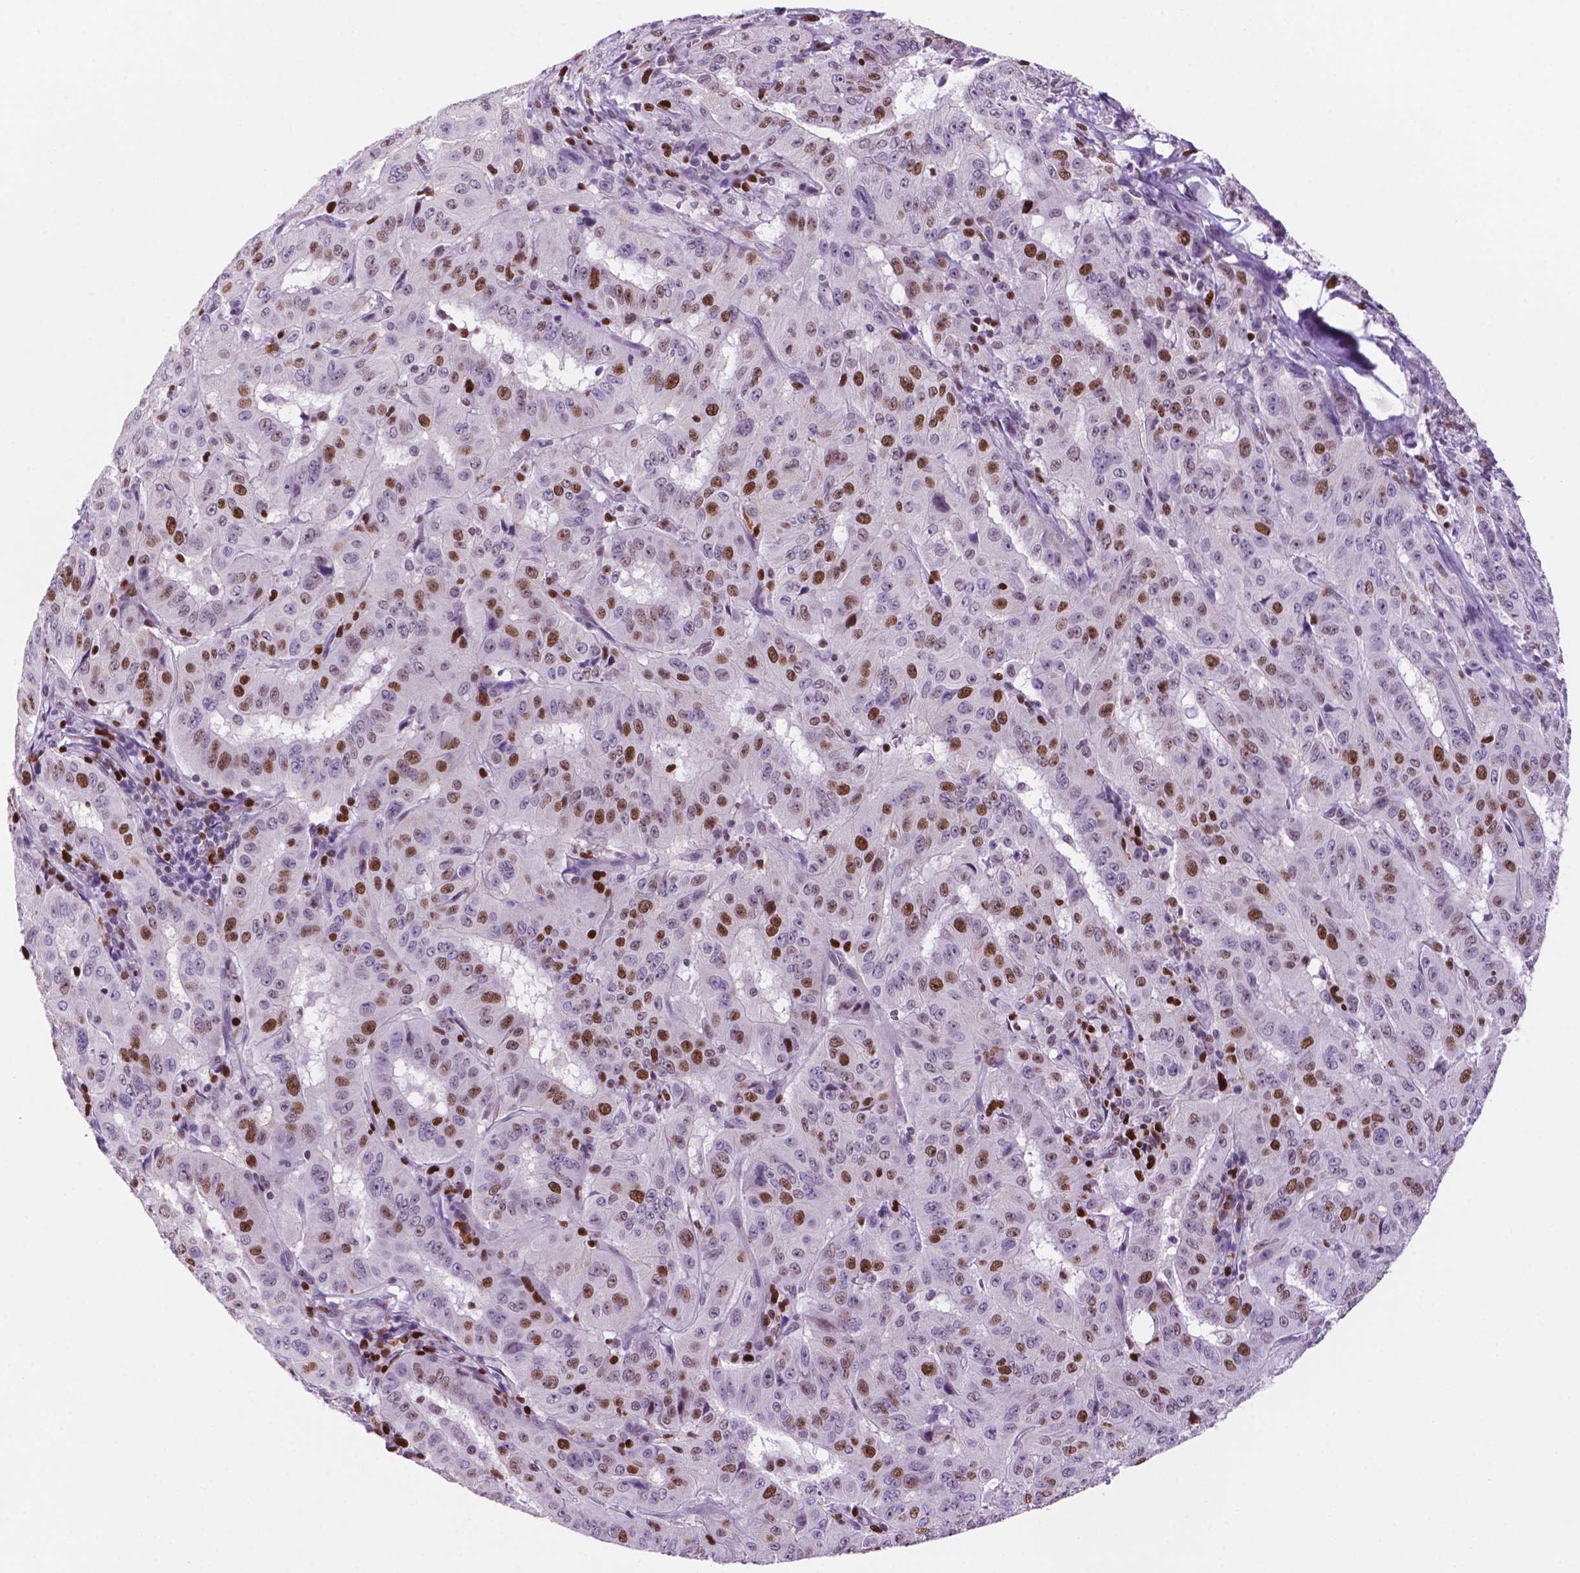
{"staining": {"intensity": "moderate", "quantity": "25%-75%", "location": "nuclear"}, "tissue": "pancreatic cancer", "cell_type": "Tumor cells", "image_type": "cancer", "snomed": [{"axis": "morphology", "description": "Adenocarcinoma, NOS"}, {"axis": "topography", "description": "Pancreas"}], "caption": "Immunohistochemistry photomicrograph of human adenocarcinoma (pancreatic) stained for a protein (brown), which displays medium levels of moderate nuclear expression in approximately 25%-75% of tumor cells.", "gene": "NCAPH2", "patient": {"sex": "male", "age": 63}}